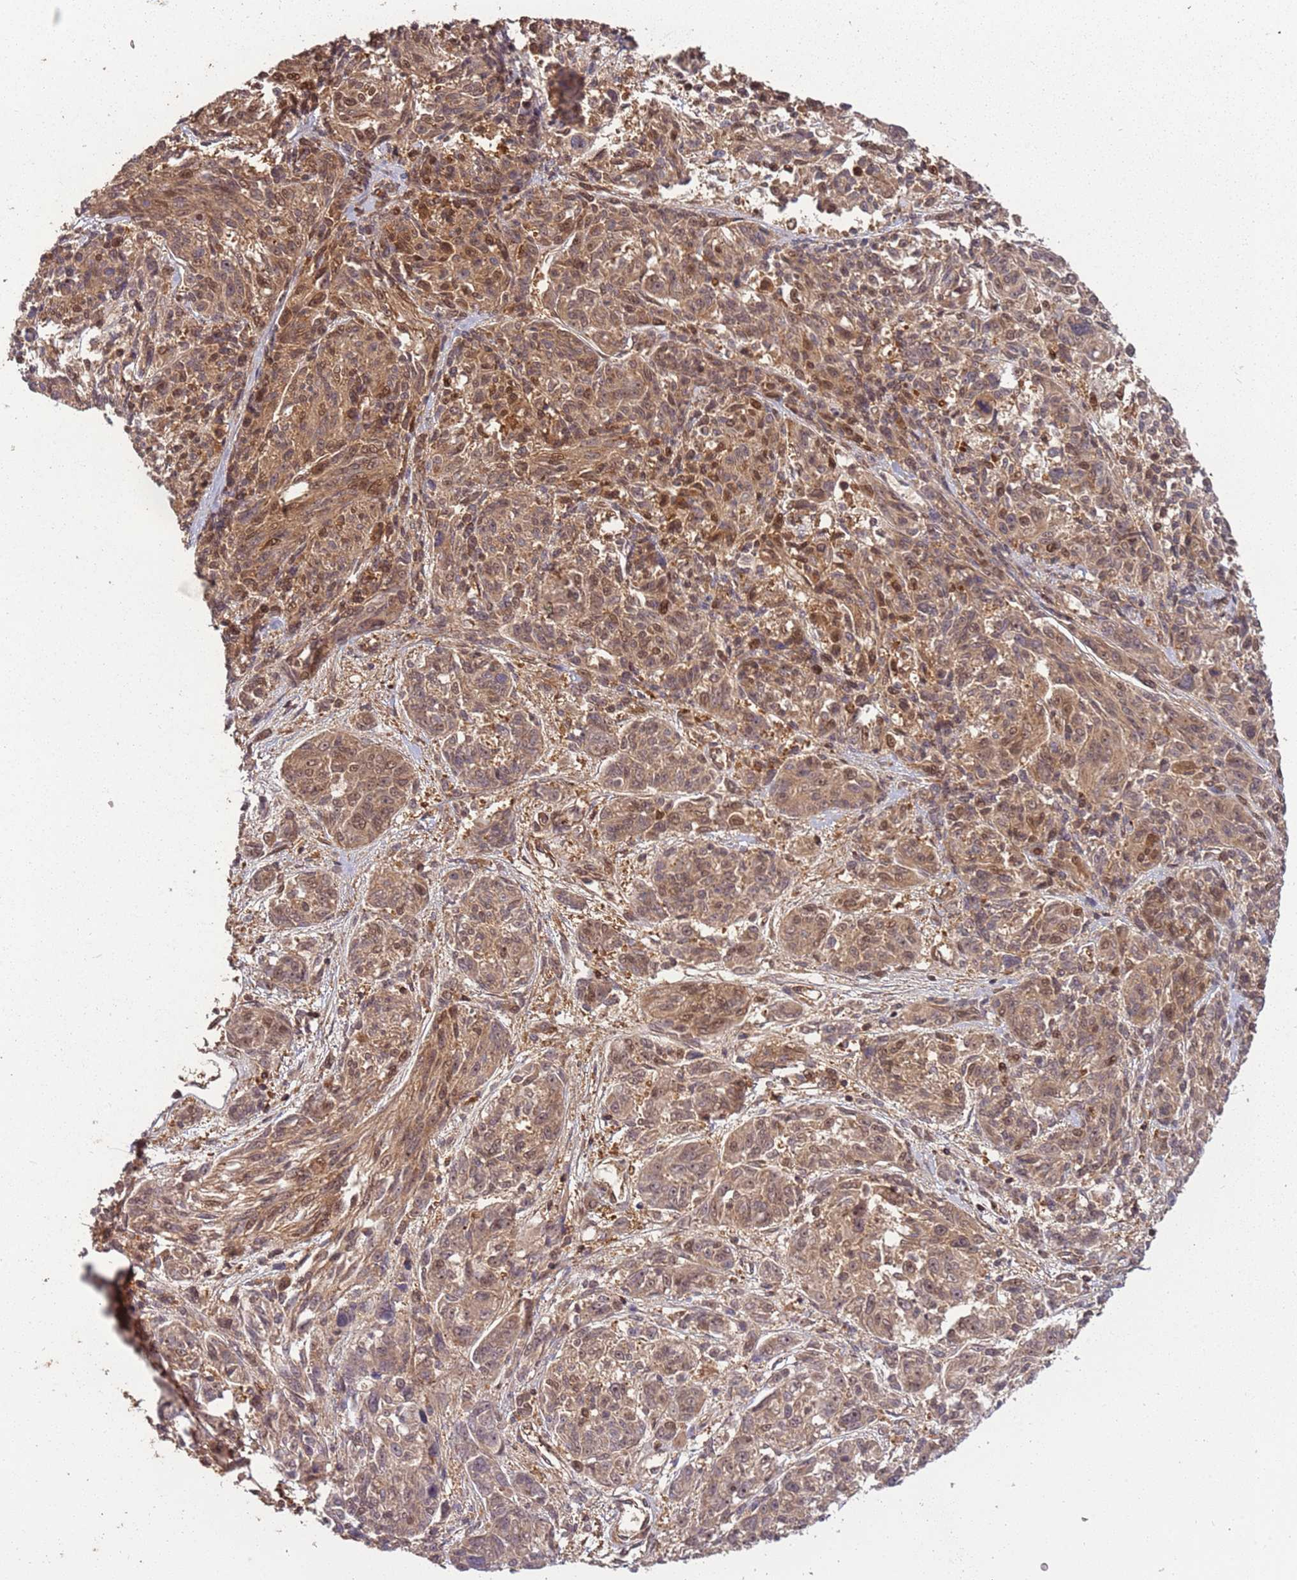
{"staining": {"intensity": "moderate", "quantity": ">75%", "location": "cytoplasmic/membranous,nuclear"}, "tissue": "melanoma", "cell_type": "Tumor cells", "image_type": "cancer", "snomed": [{"axis": "morphology", "description": "Malignant melanoma, NOS"}, {"axis": "topography", "description": "Skin"}], "caption": "Human melanoma stained with a brown dye exhibits moderate cytoplasmic/membranous and nuclear positive positivity in about >75% of tumor cells.", "gene": "PGLS", "patient": {"sex": "male", "age": 53}}